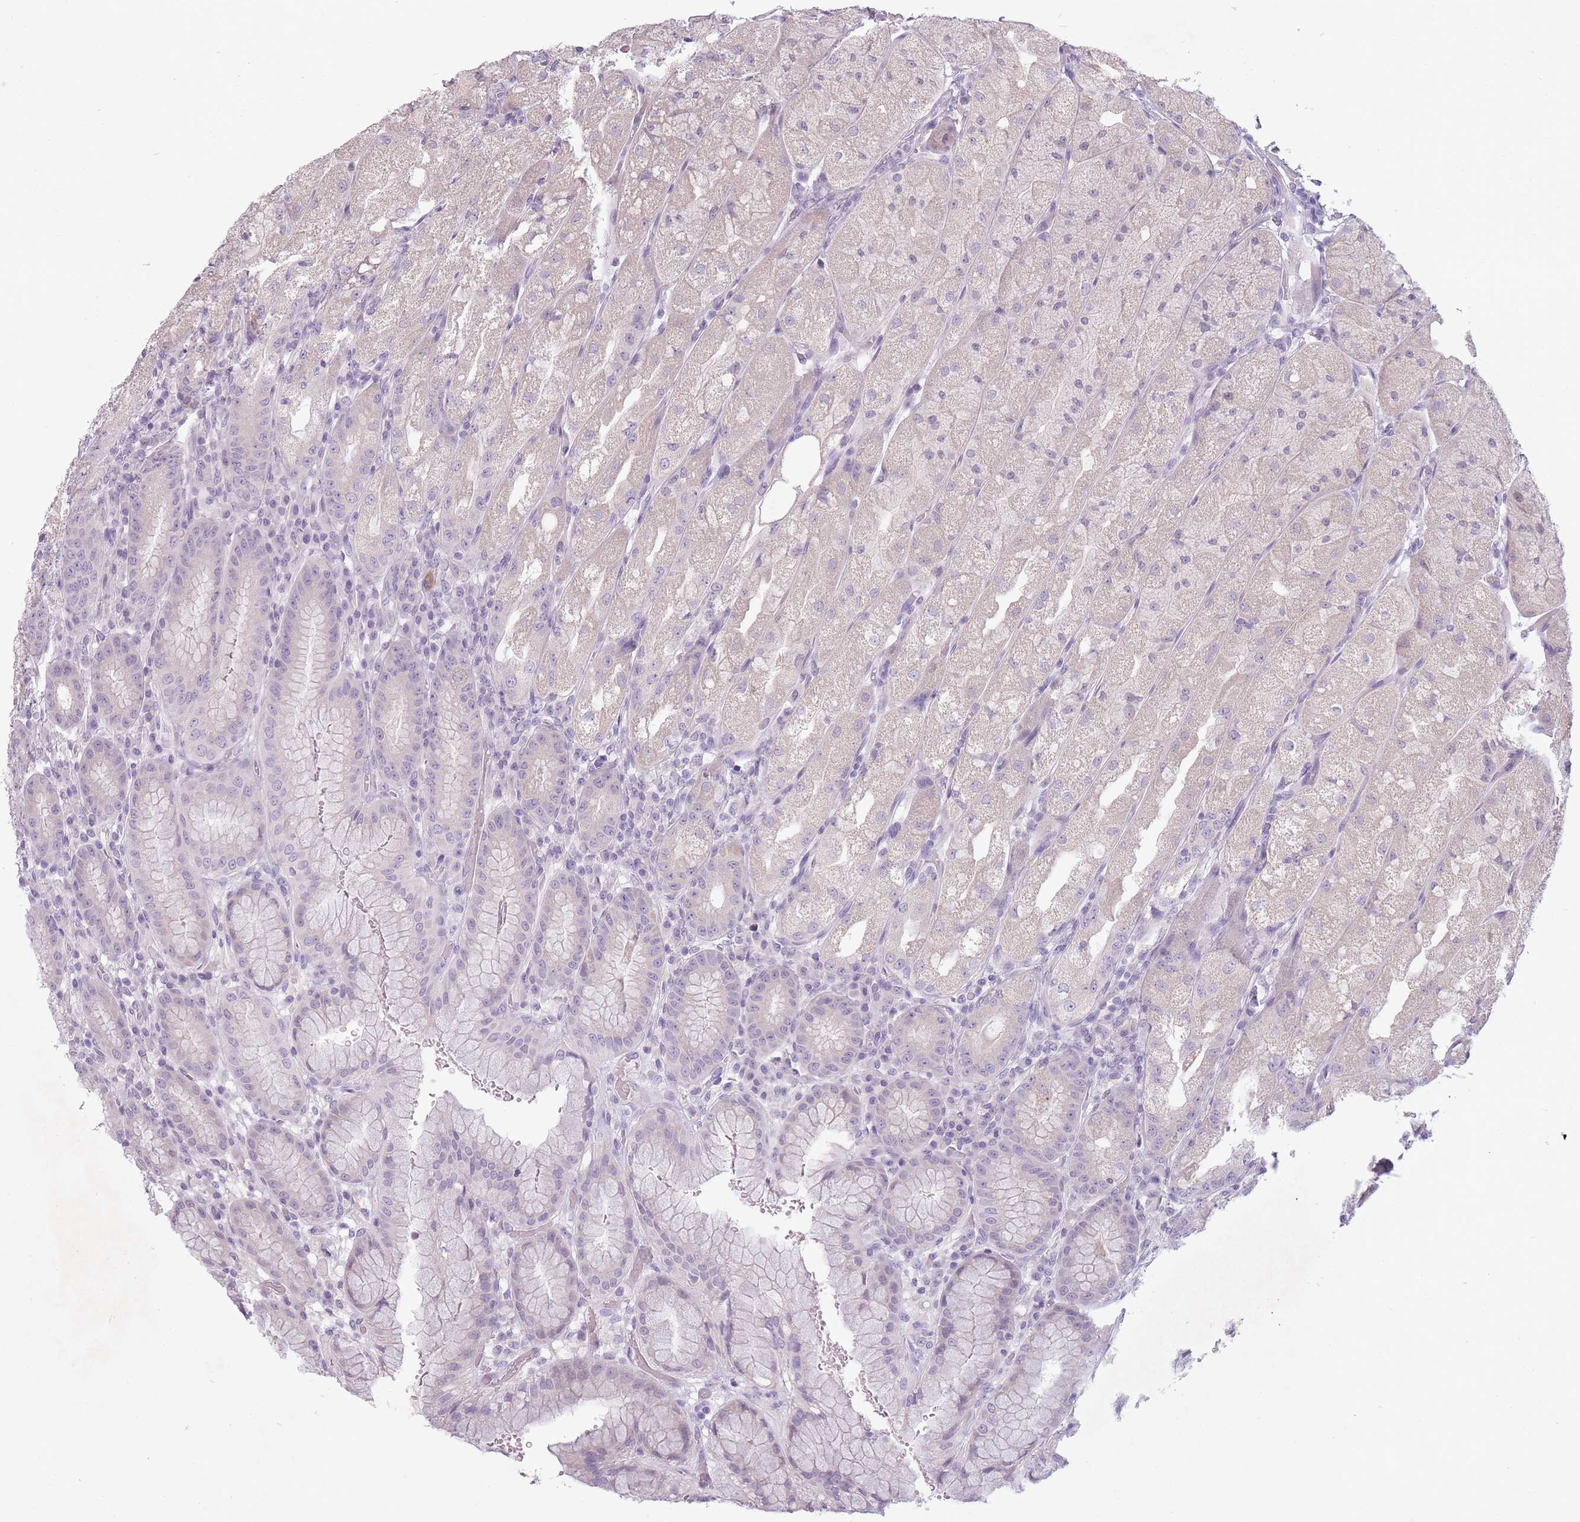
{"staining": {"intensity": "weak", "quantity": "<25%", "location": "cytoplasmic/membranous"}, "tissue": "stomach", "cell_type": "Glandular cells", "image_type": "normal", "snomed": [{"axis": "morphology", "description": "Normal tissue, NOS"}, {"axis": "topography", "description": "Stomach, upper"}], "caption": "This is an immunohistochemistry (IHC) micrograph of normal stomach. There is no positivity in glandular cells.", "gene": "FAM43B", "patient": {"sex": "male", "age": 52}}